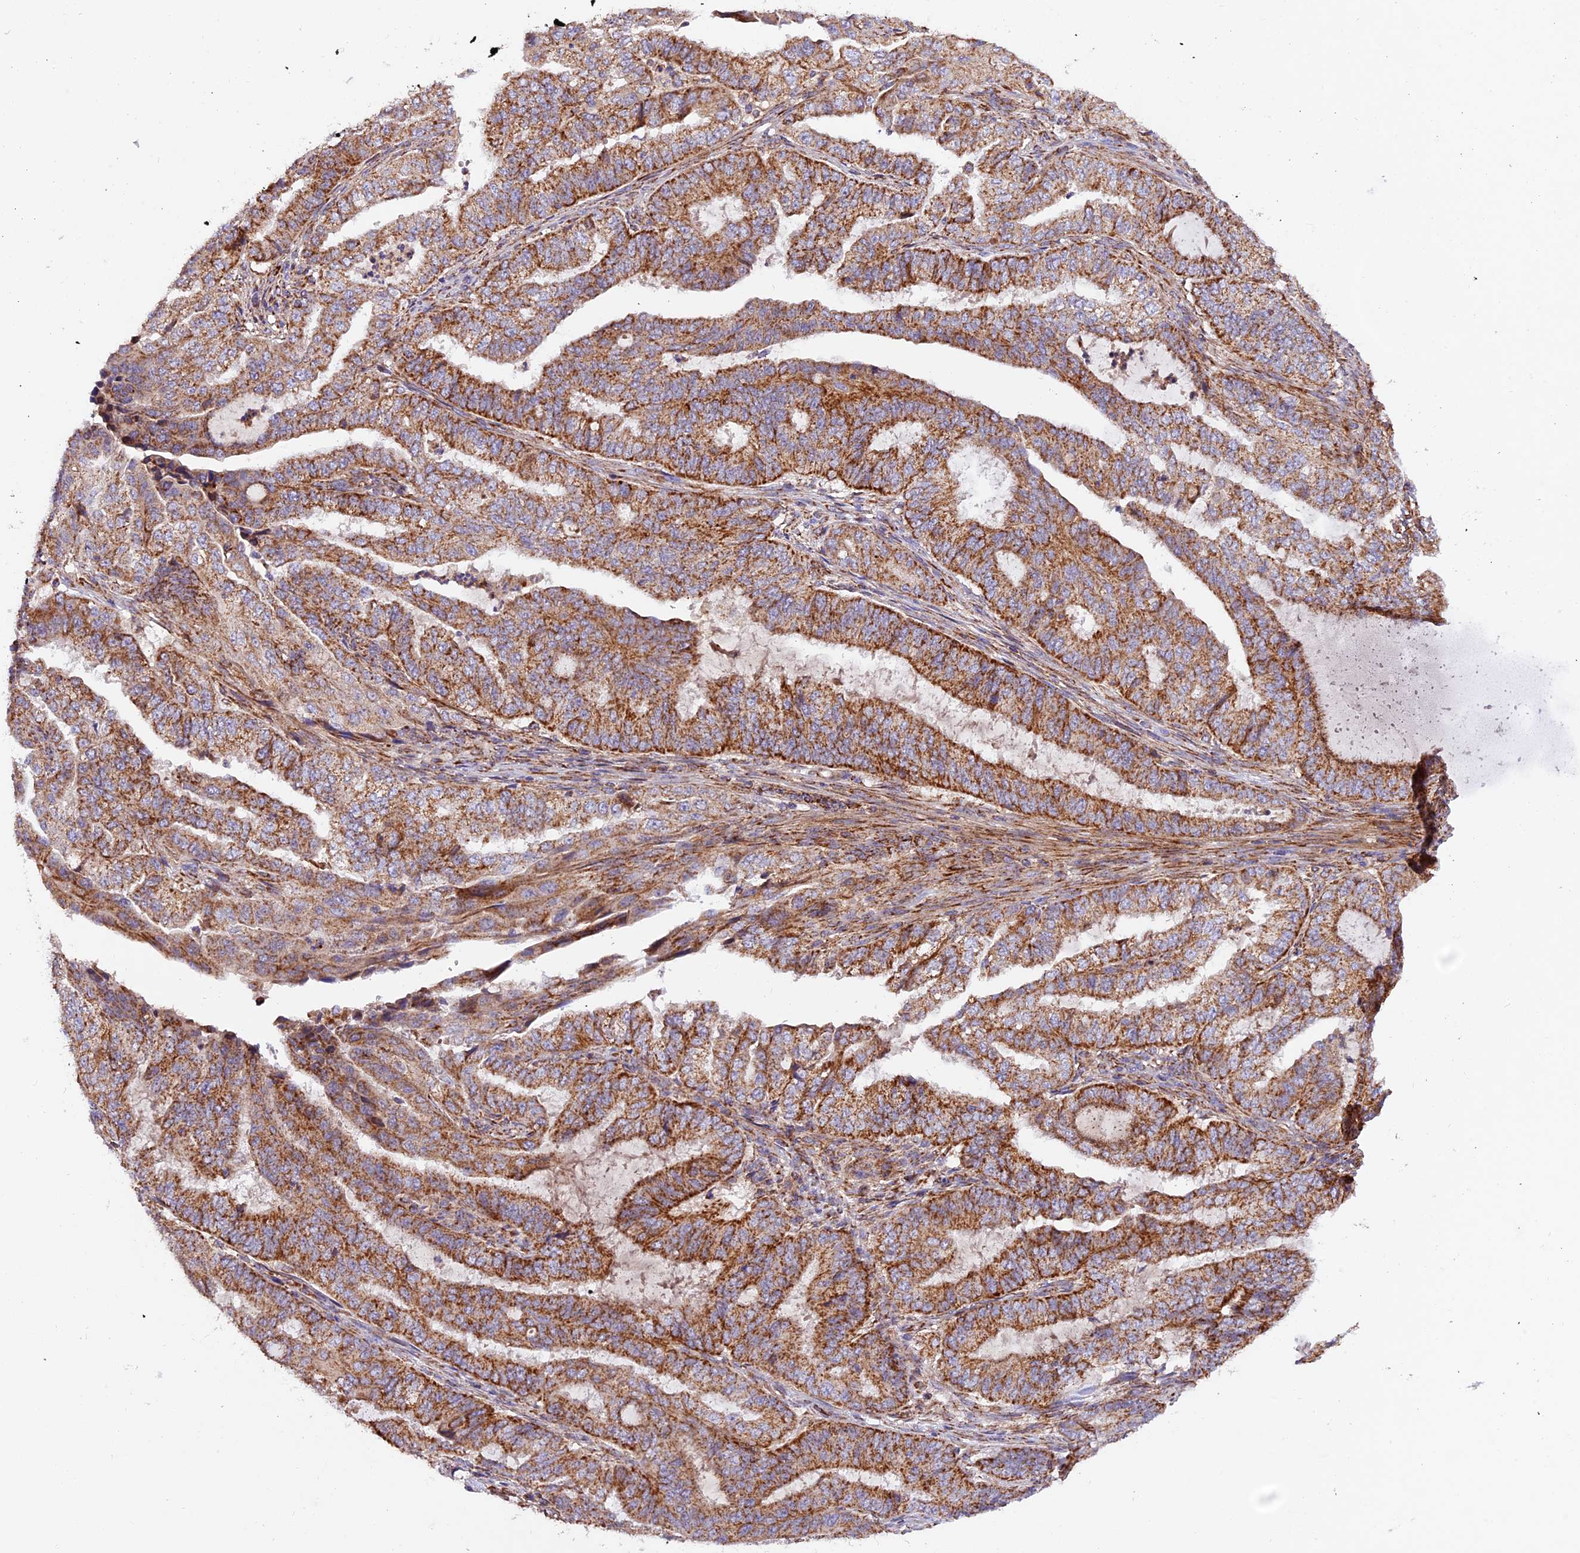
{"staining": {"intensity": "strong", "quantity": ">75%", "location": "cytoplasmic/membranous"}, "tissue": "endometrial cancer", "cell_type": "Tumor cells", "image_type": "cancer", "snomed": [{"axis": "morphology", "description": "Adenocarcinoma, NOS"}, {"axis": "topography", "description": "Endometrium"}], "caption": "Protein staining displays strong cytoplasmic/membranous staining in approximately >75% of tumor cells in endometrial cancer. The protein of interest is stained brown, and the nuclei are stained in blue (DAB (3,3'-diaminobenzidine) IHC with brightfield microscopy, high magnification).", "gene": "NDUFA8", "patient": {"sex": "female", "age": 51}}